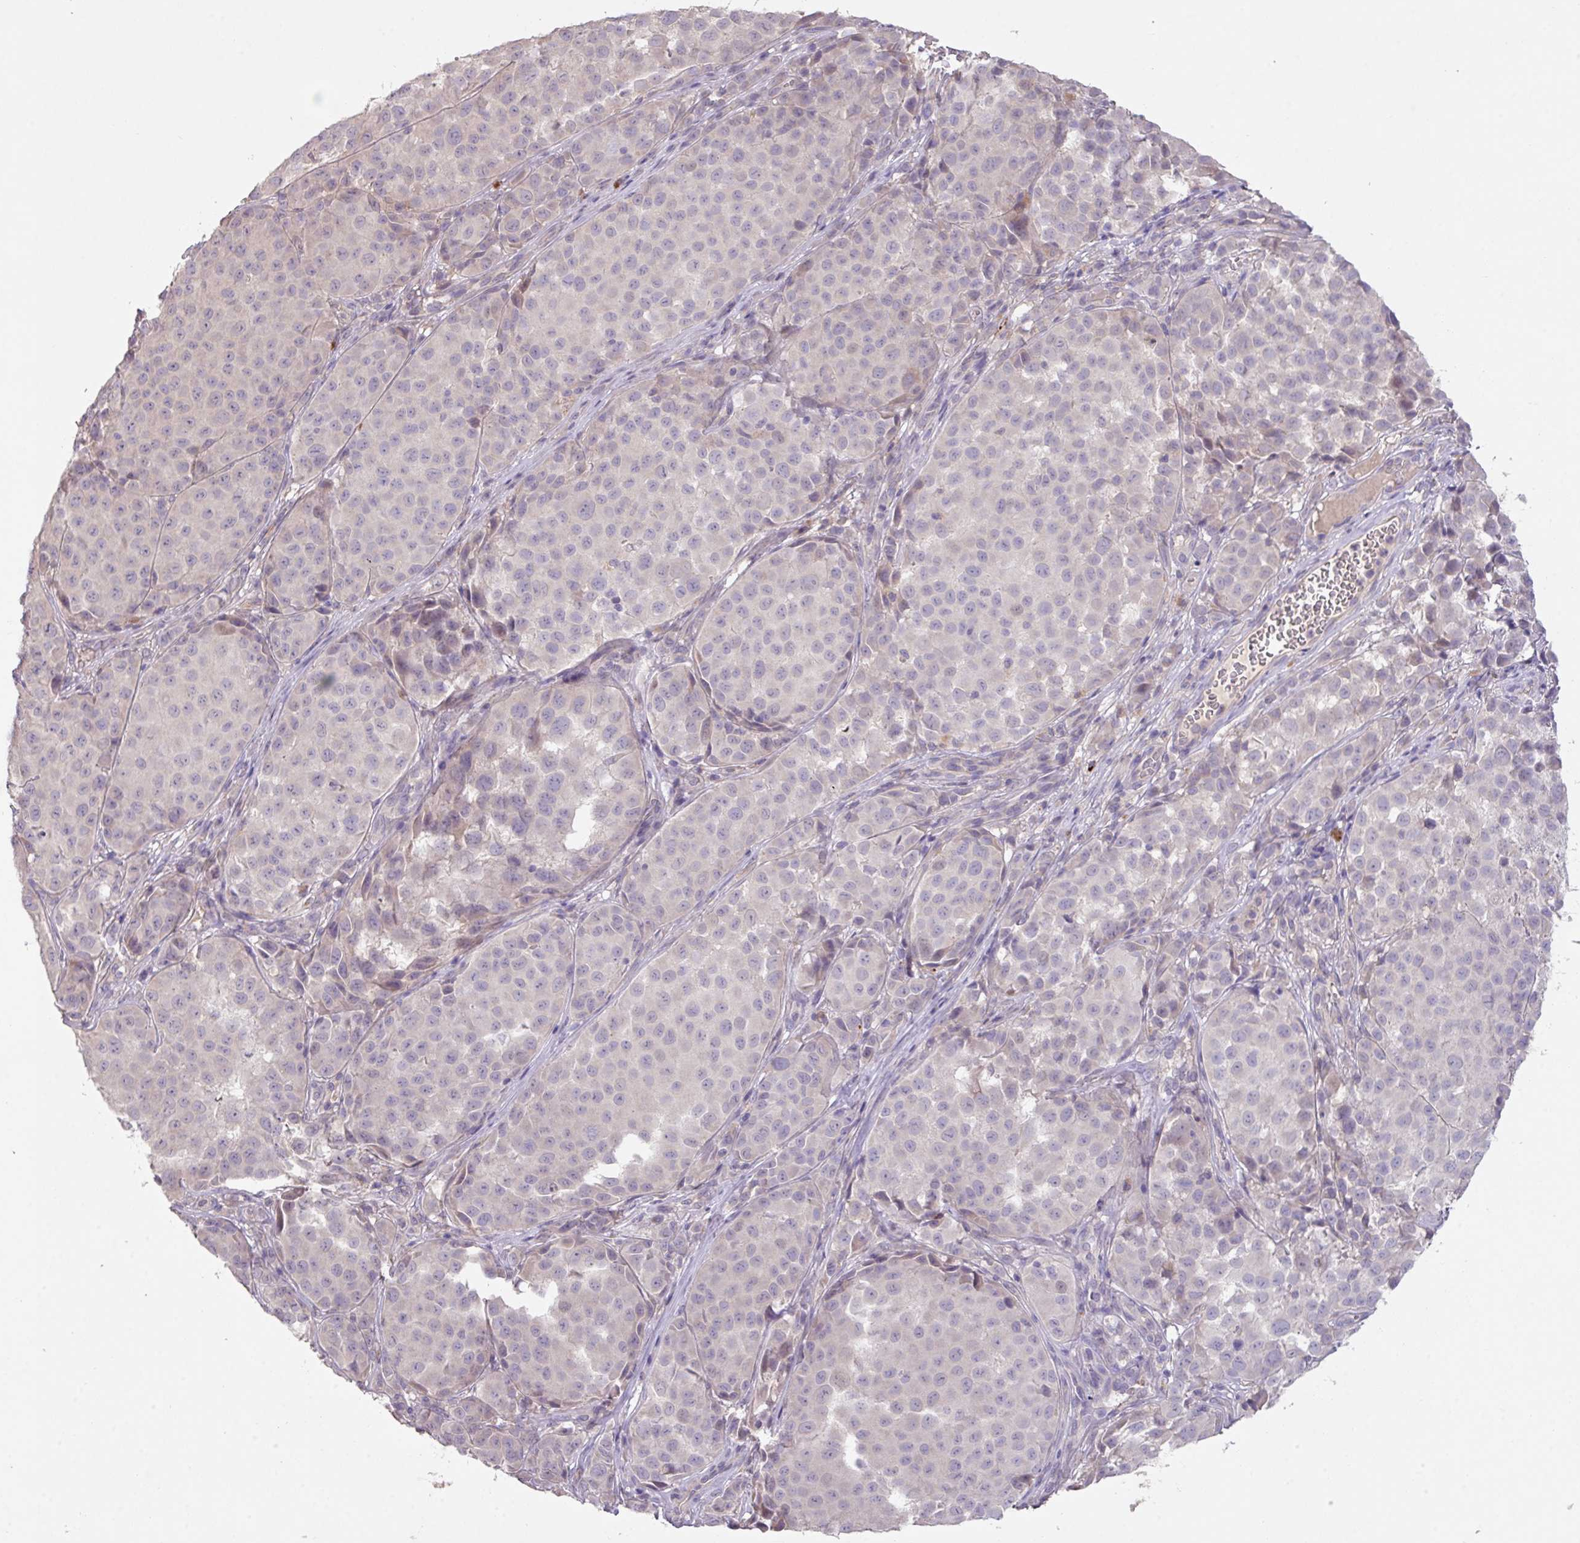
{"staining": {"intensity": "negative", "quantity": "none", "location": "none"}, "tissue": "melanoma", "cell_type": "Tumor cells", "image_type": "cancer", "snomed": [{"axis": "morphology", "description": "Malignant melanoma, NOS"}, {"axis": "topography", "description": "Skin"}], "caption": "DAB (3,3'-diaminobenzidine) immunohistochemical staining of melanoma exhibits no significant positivity in tumor cells.", "gene": "PRADC1", "patient": {"sex": "male", "age": 64}}